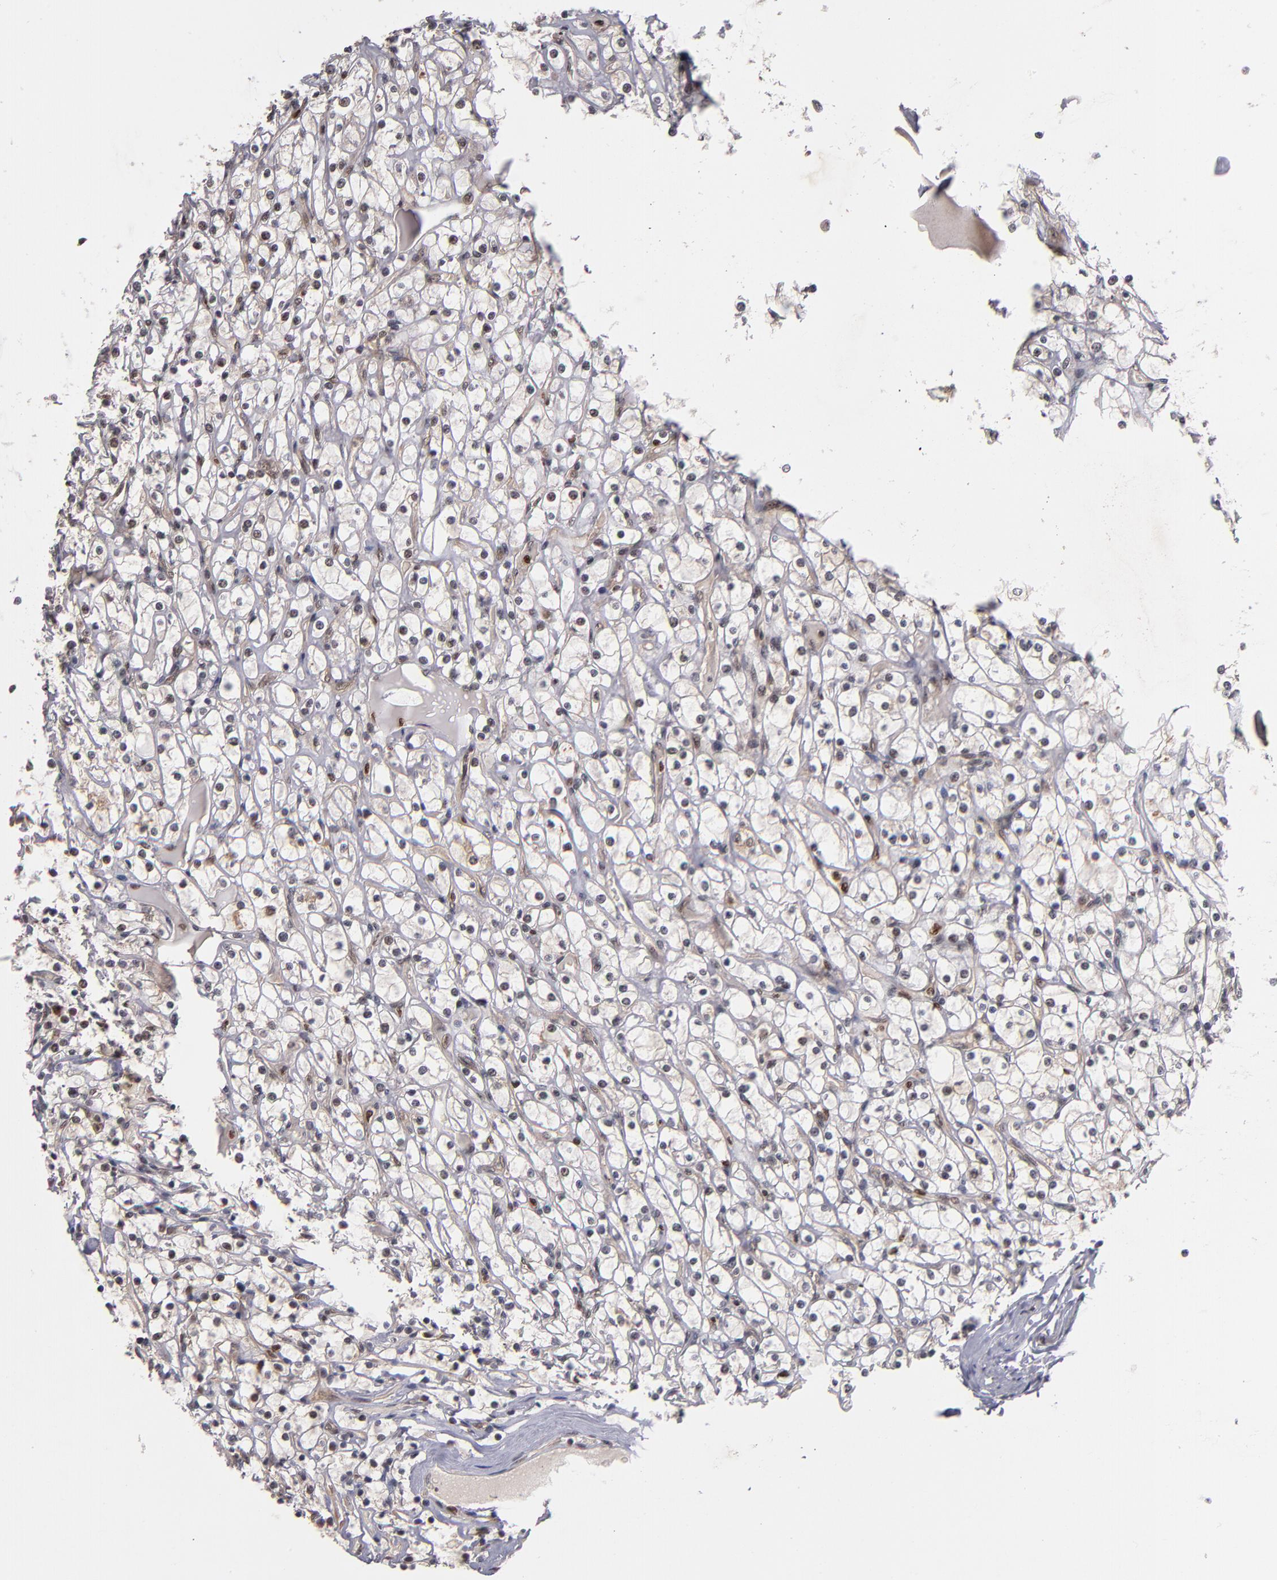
{"staining": {"intensity": "negative", "quantity": "none", "location": "none"}, "tissue": "renal cancer", "cell_type": "Tumor cells", "image_type": "cancer", "snomed": [{"axis": "morphology", "description": "Adenocarcinoma, NOS"}, {"axis": "topography", "description": "Kidney"}], "caption": "High magnification brightfield microscopy of renal cancer (adenocarcinoma) stained with DAB (3,3'-diaminobenzidine) (brown) and counterstained with hematoxylin (blue): tumor cells show no significant staining.", "gene": "KDM6A", "patient": {"sex": "female", "age": 73}}